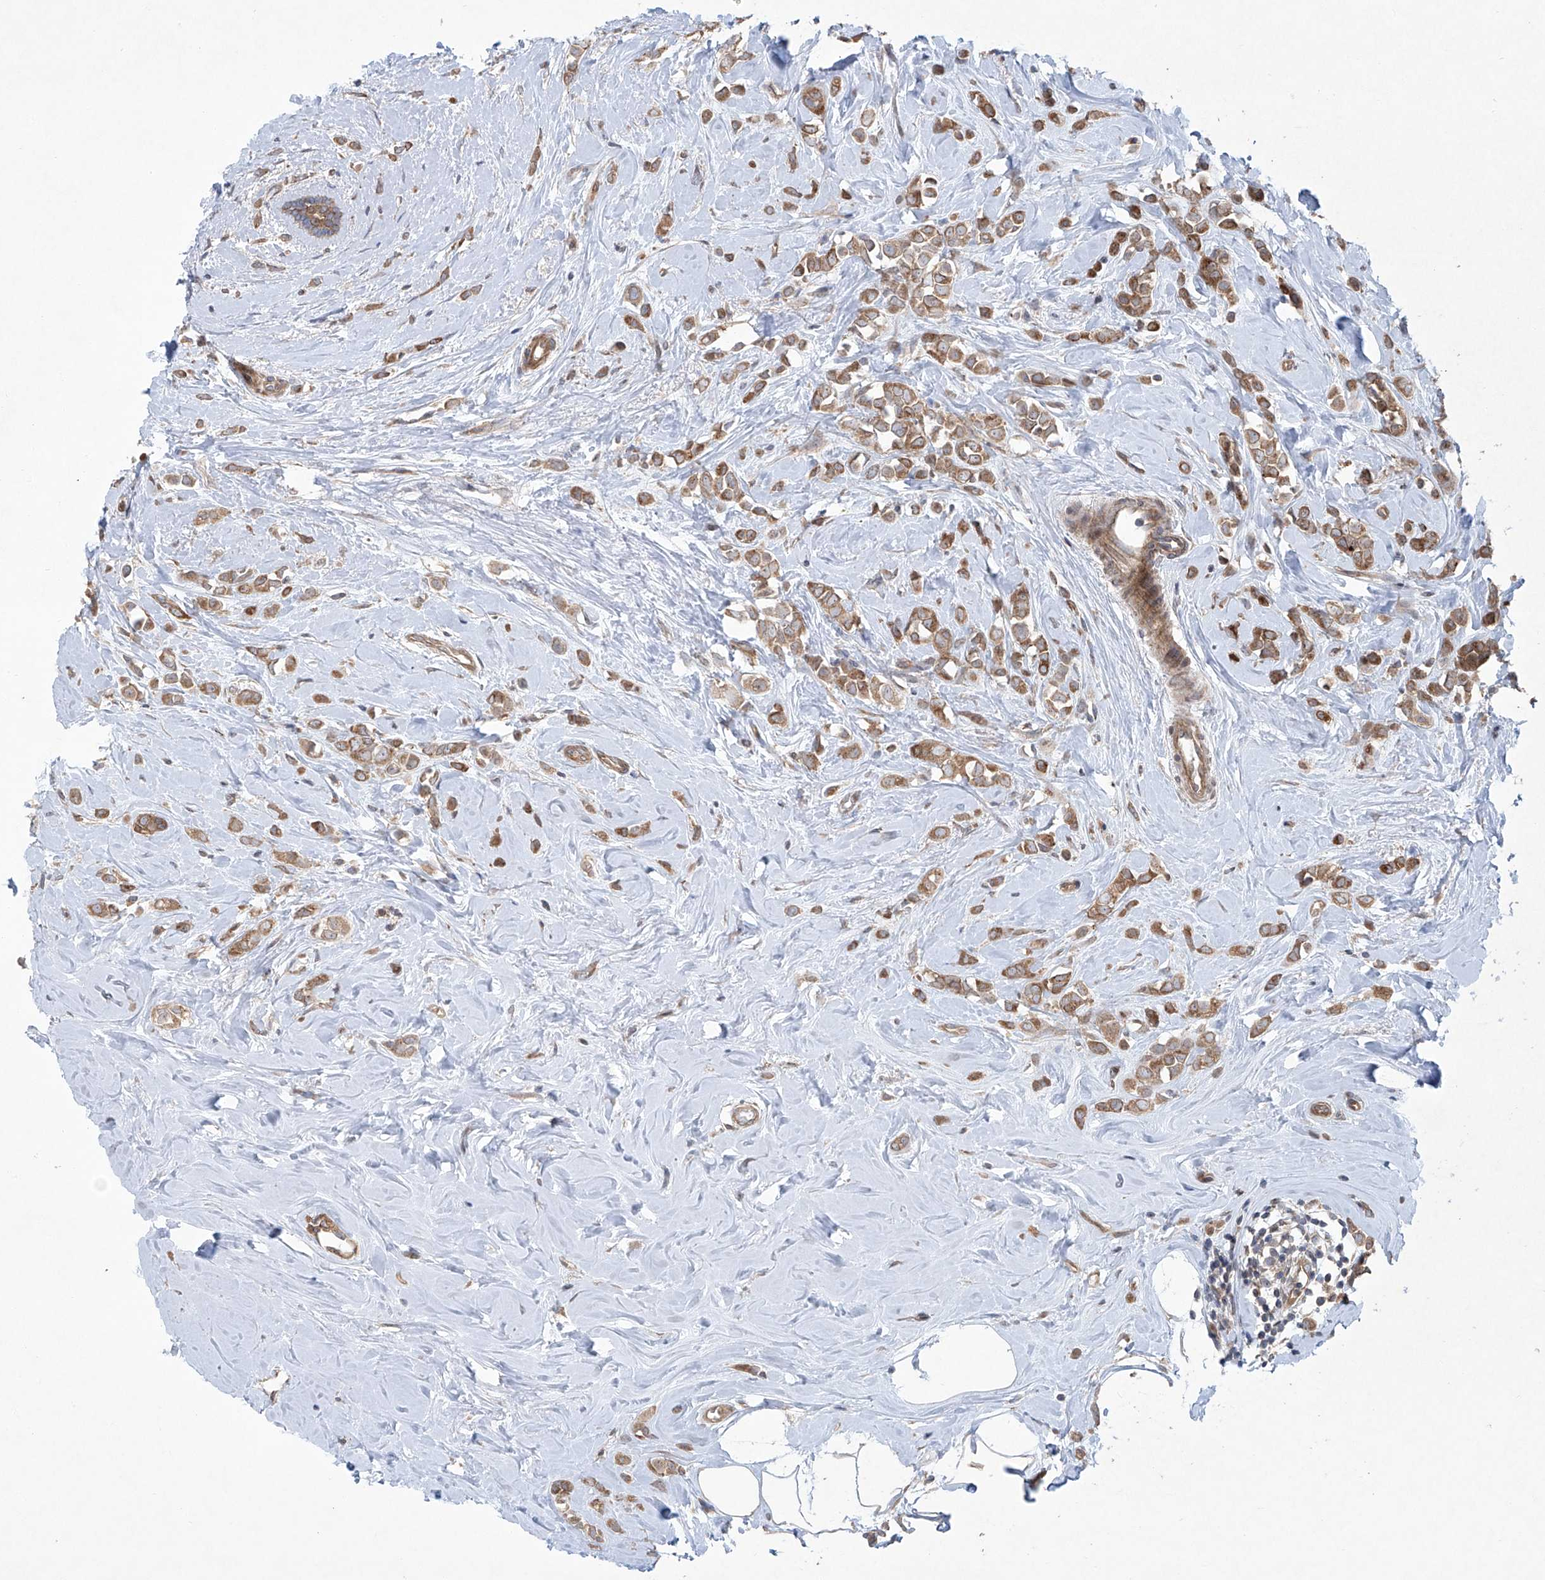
{"staining": {"intensity": "moderate", "quantity": ">75%", "location": "cytoplasmic/membranous"}, "tissue": "breast cancer", "cell_type": "Tumor cells", "image_type": "cancer", "snomed": [{"axis": "morphology", "description": "Lobular carcinoma"}, {"axis": "topography", "description": "Breast"}], "caption": "A brown stain labels moderate cytoplasmic/membranous expression of a protein in breast lobular carcinoma tumor cells.", "gene": "KLC4", "patient": {"sex": "female", "age": 47}}